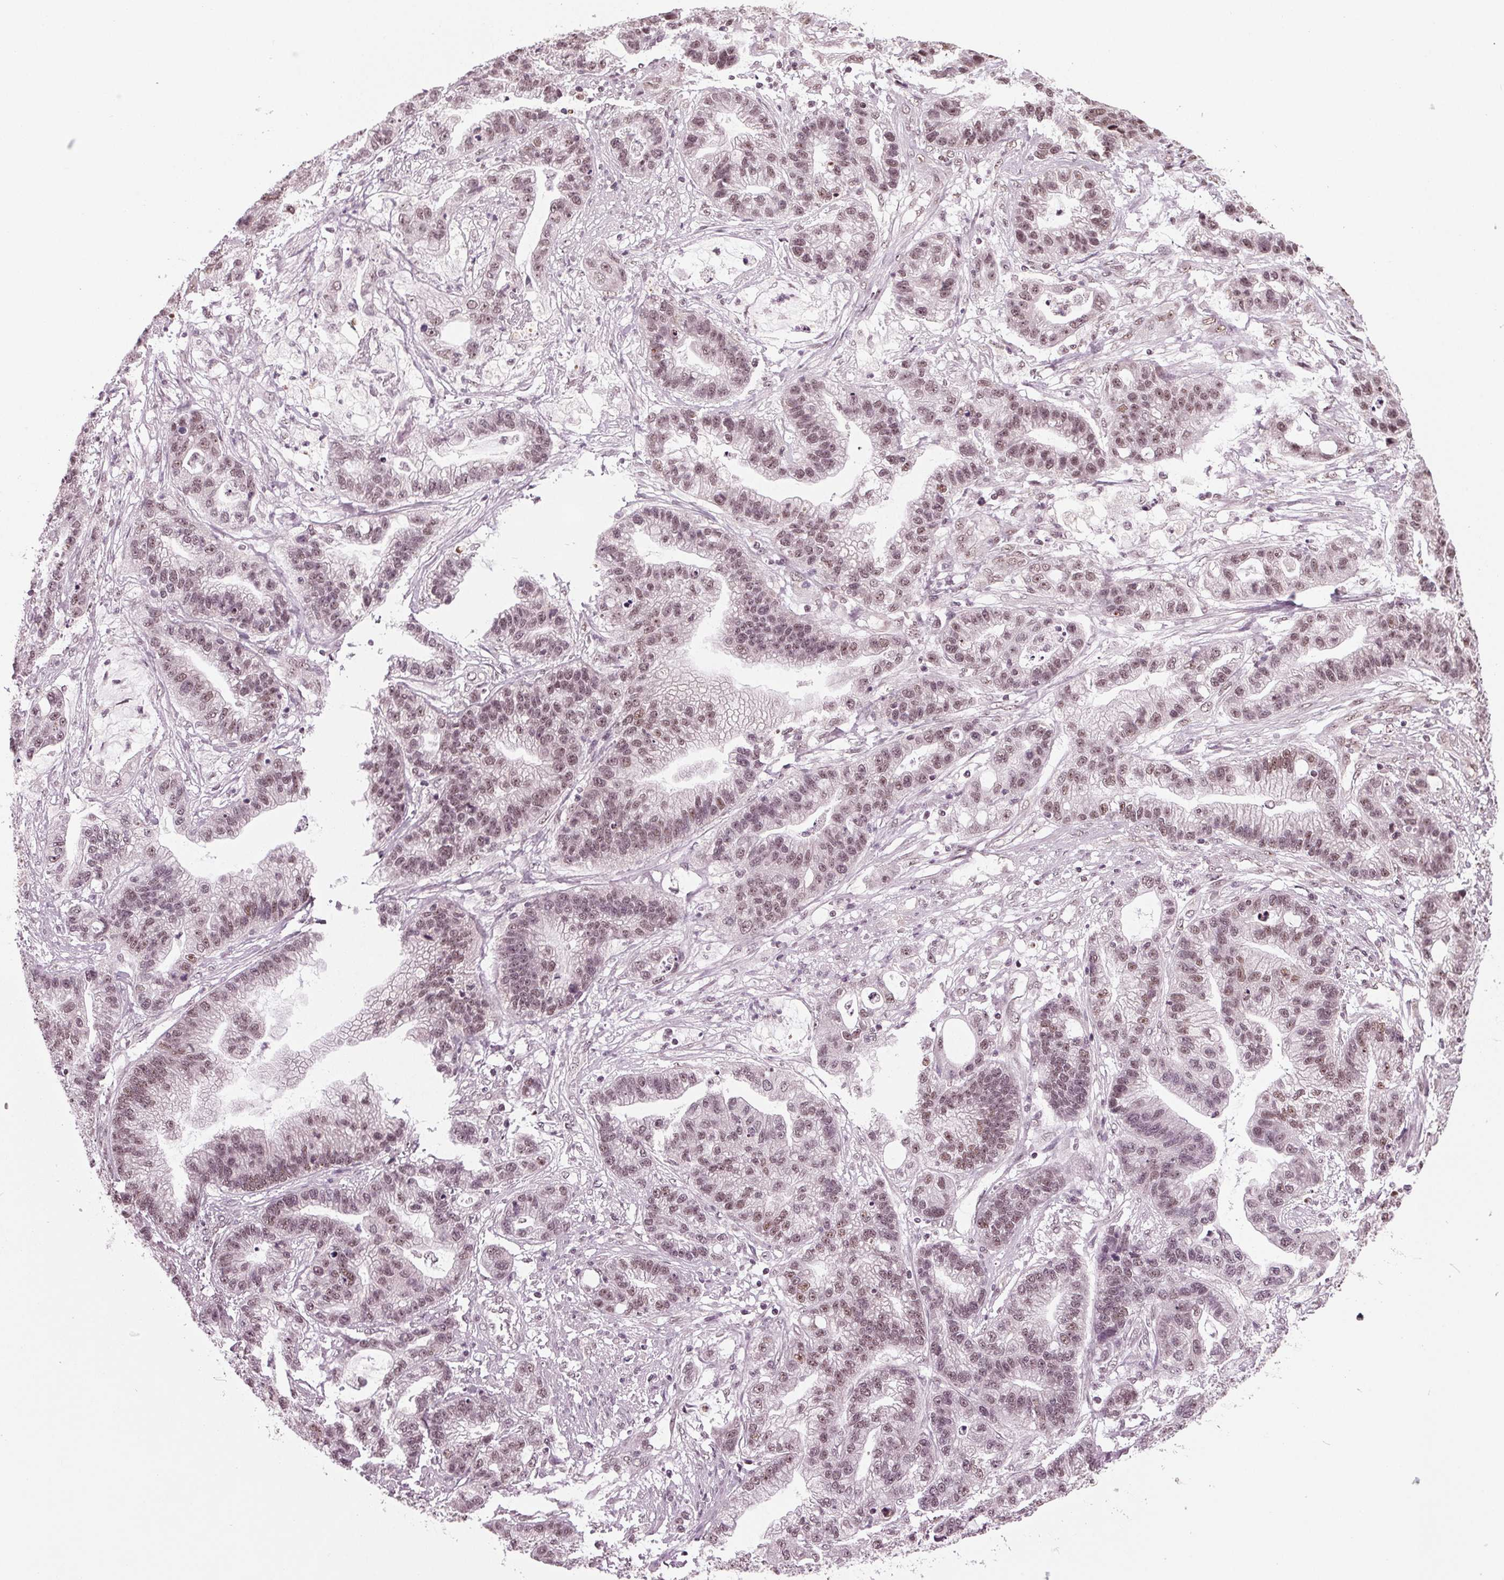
{"staining": {"intensity": "weak", "quantity": "25%-75%", "location": "nuclear"}, "tissue": "stomach cancer", "cell_type": "Tumor cells", "image_type": "cancer", "snomed": [{"axis": "morphology", "description": "Adenocarcinoma, NOS"}, {"axis": "topography", "description": "Stomach"}], "caption": "Protein staining demonstrates weak nuclear positivity in about 25%-75% of tumor cells in stomach adenocarcinoma.", "gene": "DDX41", "patient": {"sex": "male", "age": 83}}